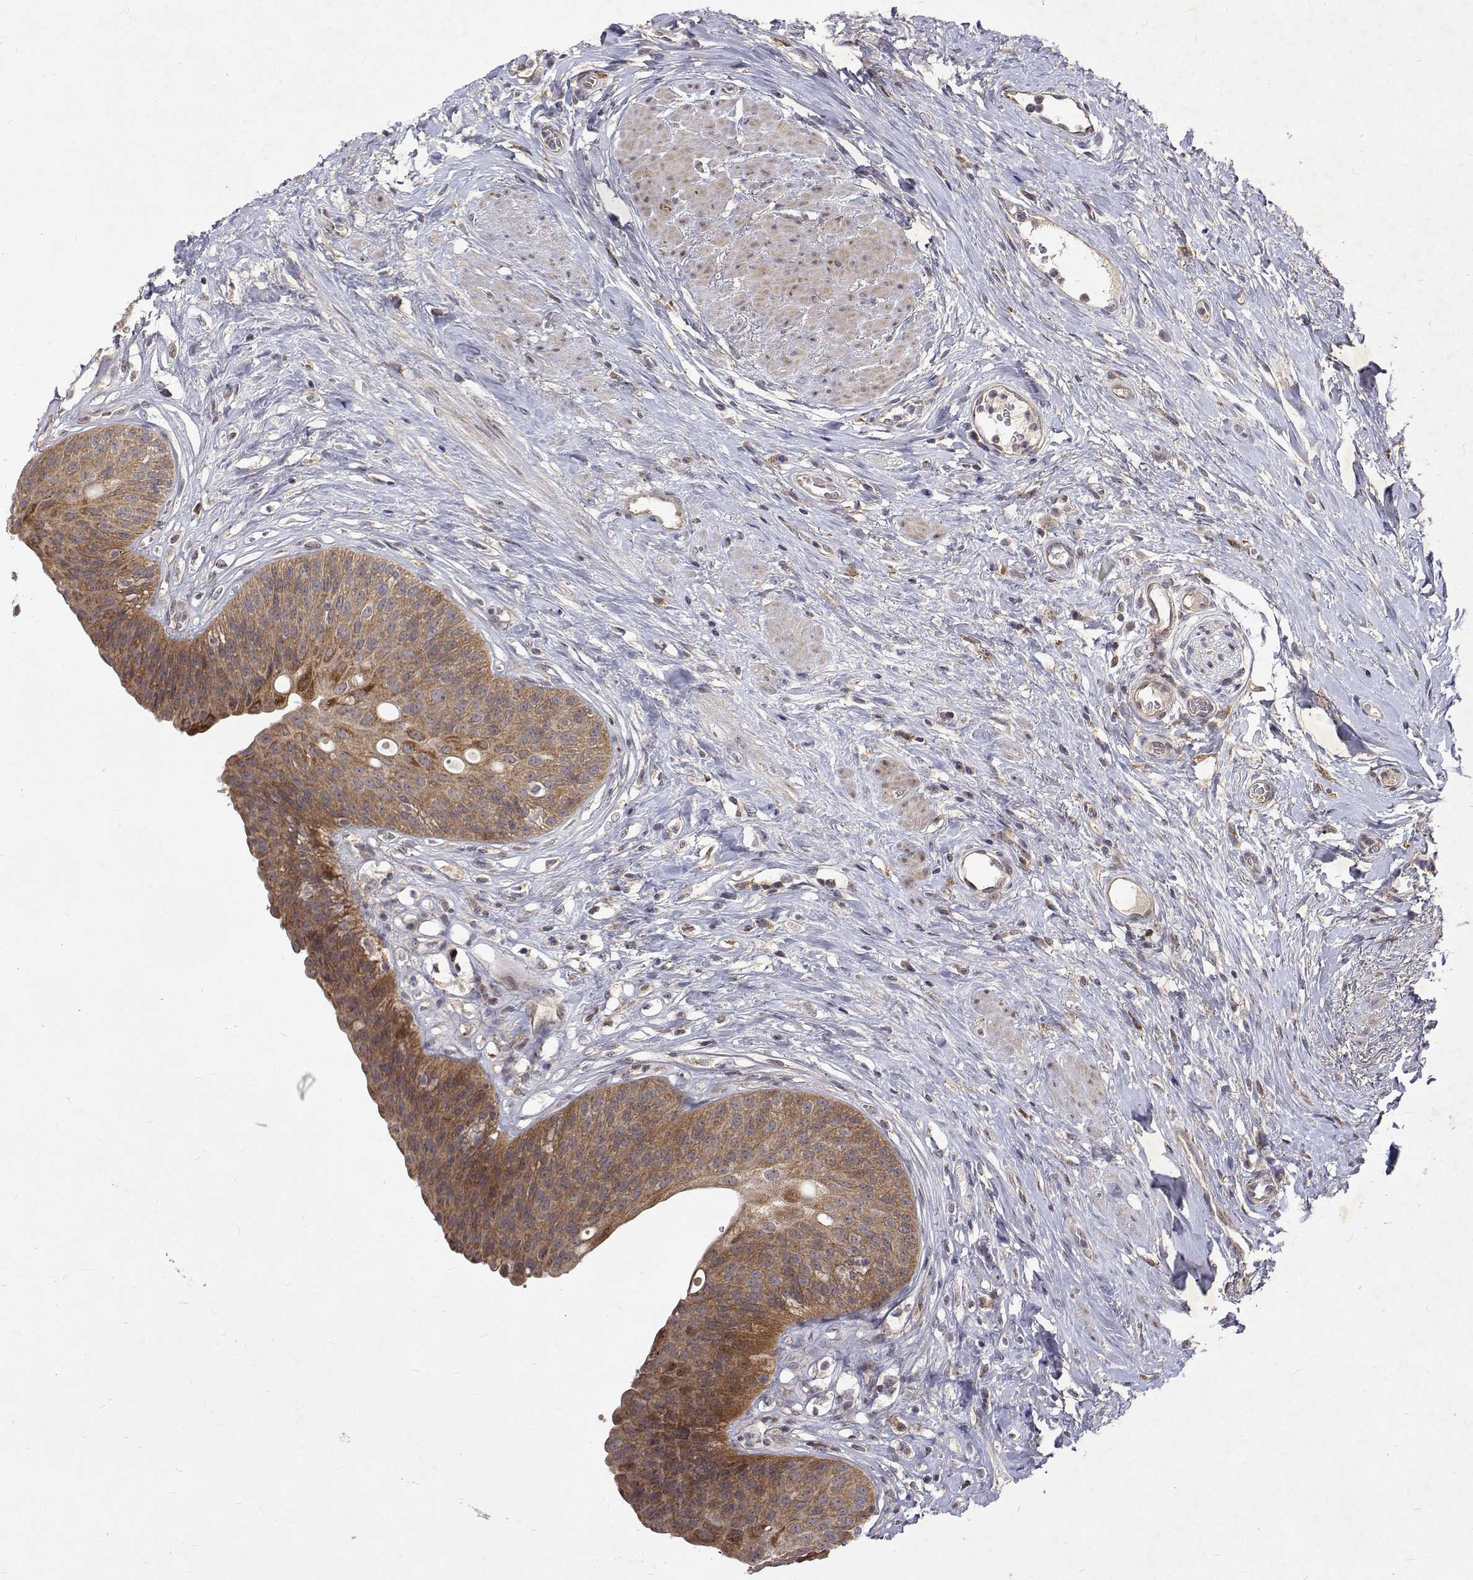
{"staining": {"intensity": "moderate", "quantity": ">75%", "location": "cytoplasmic/membranous"}, "tissue": "urinary bladder", "cell_type": "Urothelial cells", "image_type": "normal", "snomed": [{"axis": "morphology", "description": "Normal tissue, NOS"}, {"axis": "topography", "description": "Urinary bladder"}], "caption": "Moderate cytoplasmic/membranous expression for a protein is seen in approximately >75% of urothelial cells of normal urinary bladder using IHC.", "gene": "ALKBH8", "patient": {"sex": "female", "age": 56}}